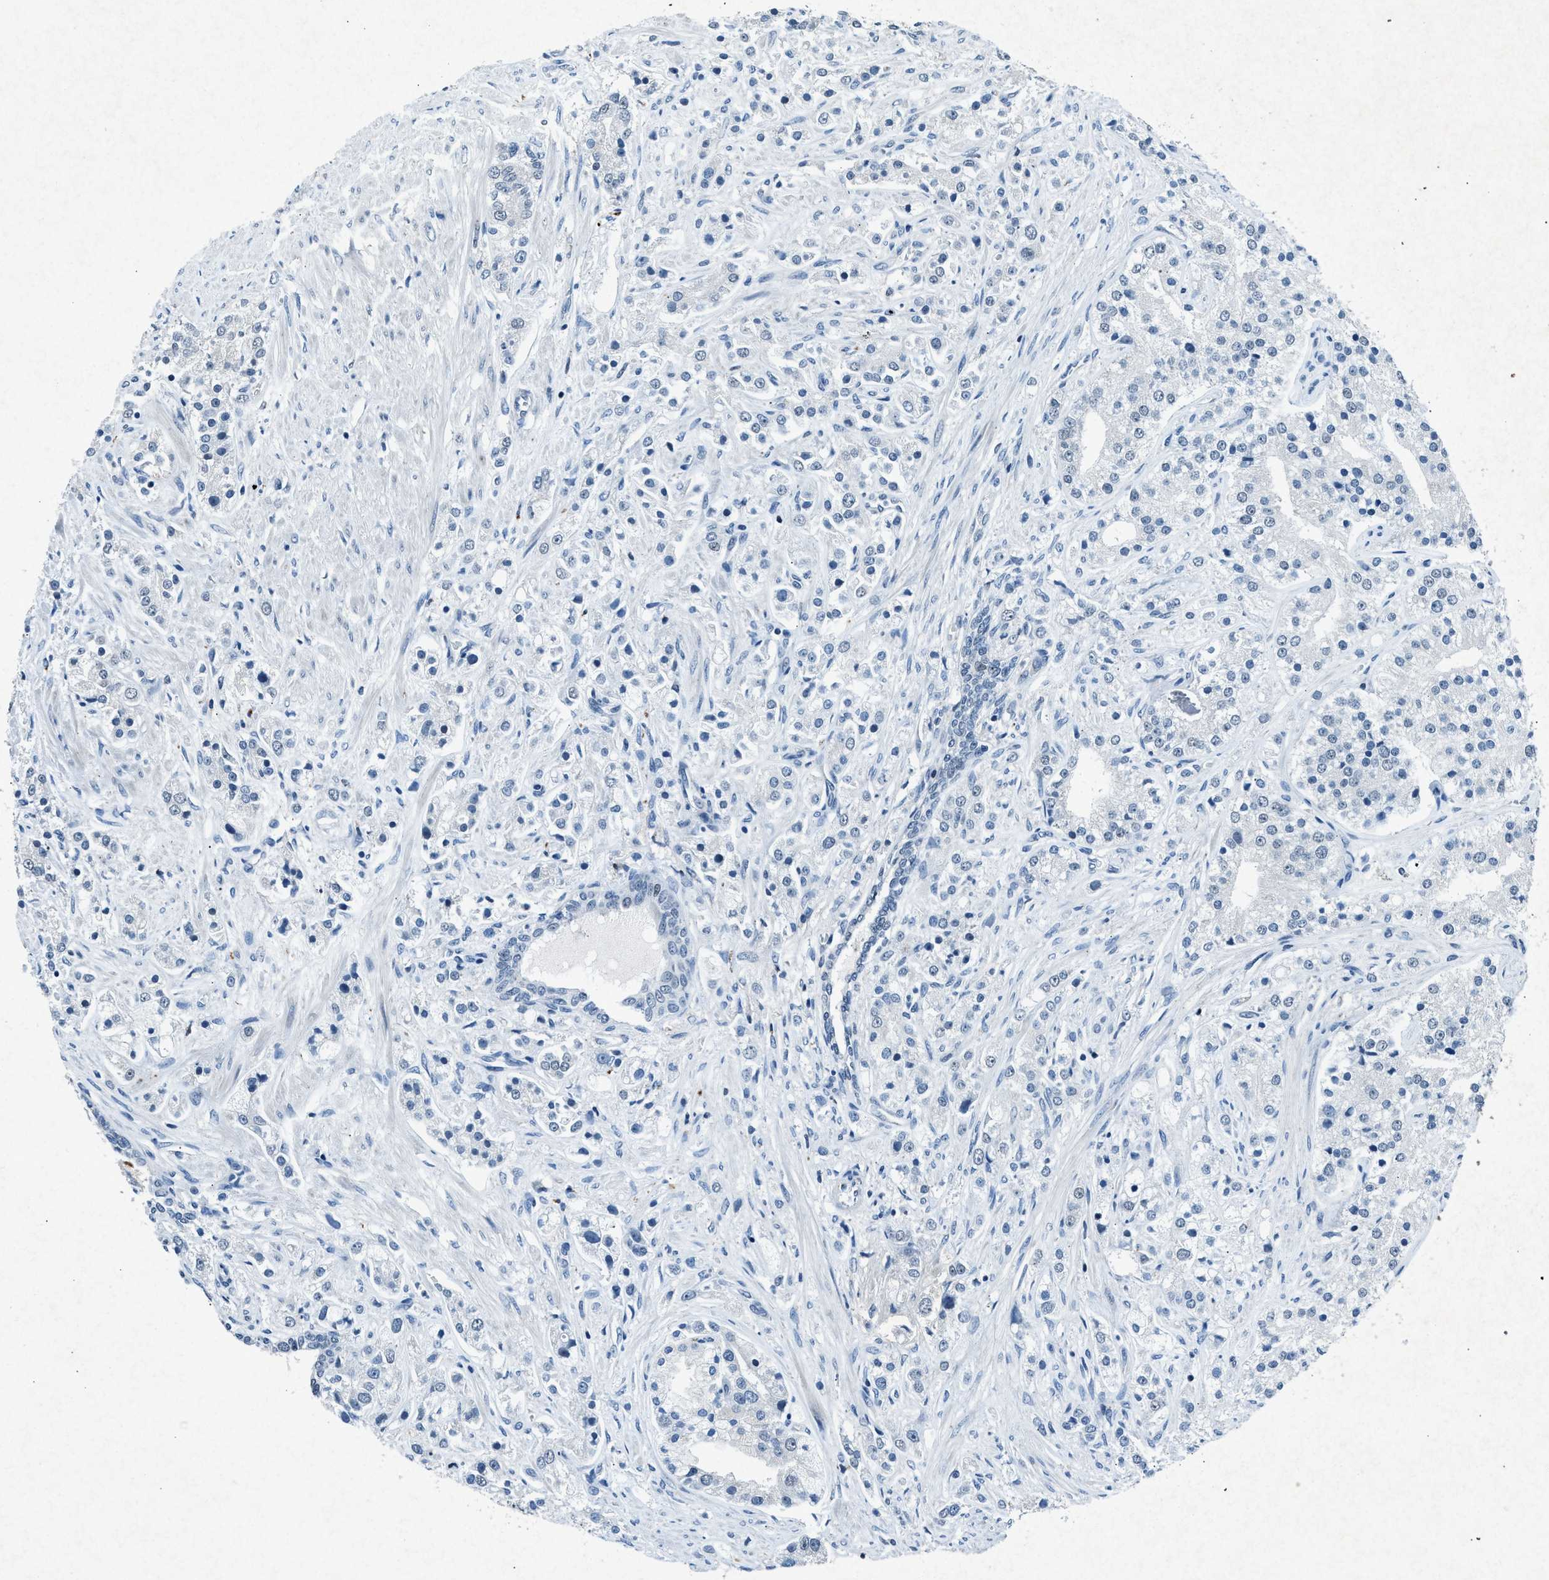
{"staining": {"intensity": "negative", "quantity": "none", "location": "none"}, "tissue": "prostate cancer", "cell_type": "Tumor cells", "image_type": "cancer", "snomed": [{"axis": "morphology", "description": "Adenocarcinoma, High grade"}, {"axis": "topography", "description": "Prostate"}], "caption": "There is no significant positivity in tumor cells of prostate adenocarcinoma (high-grade). (DAB (3,3'-diaminobenzidine) IHC with hematoxylin counter stain).", "gene": "ADCY1", "patient": {"sex": "male", "age": 50}}